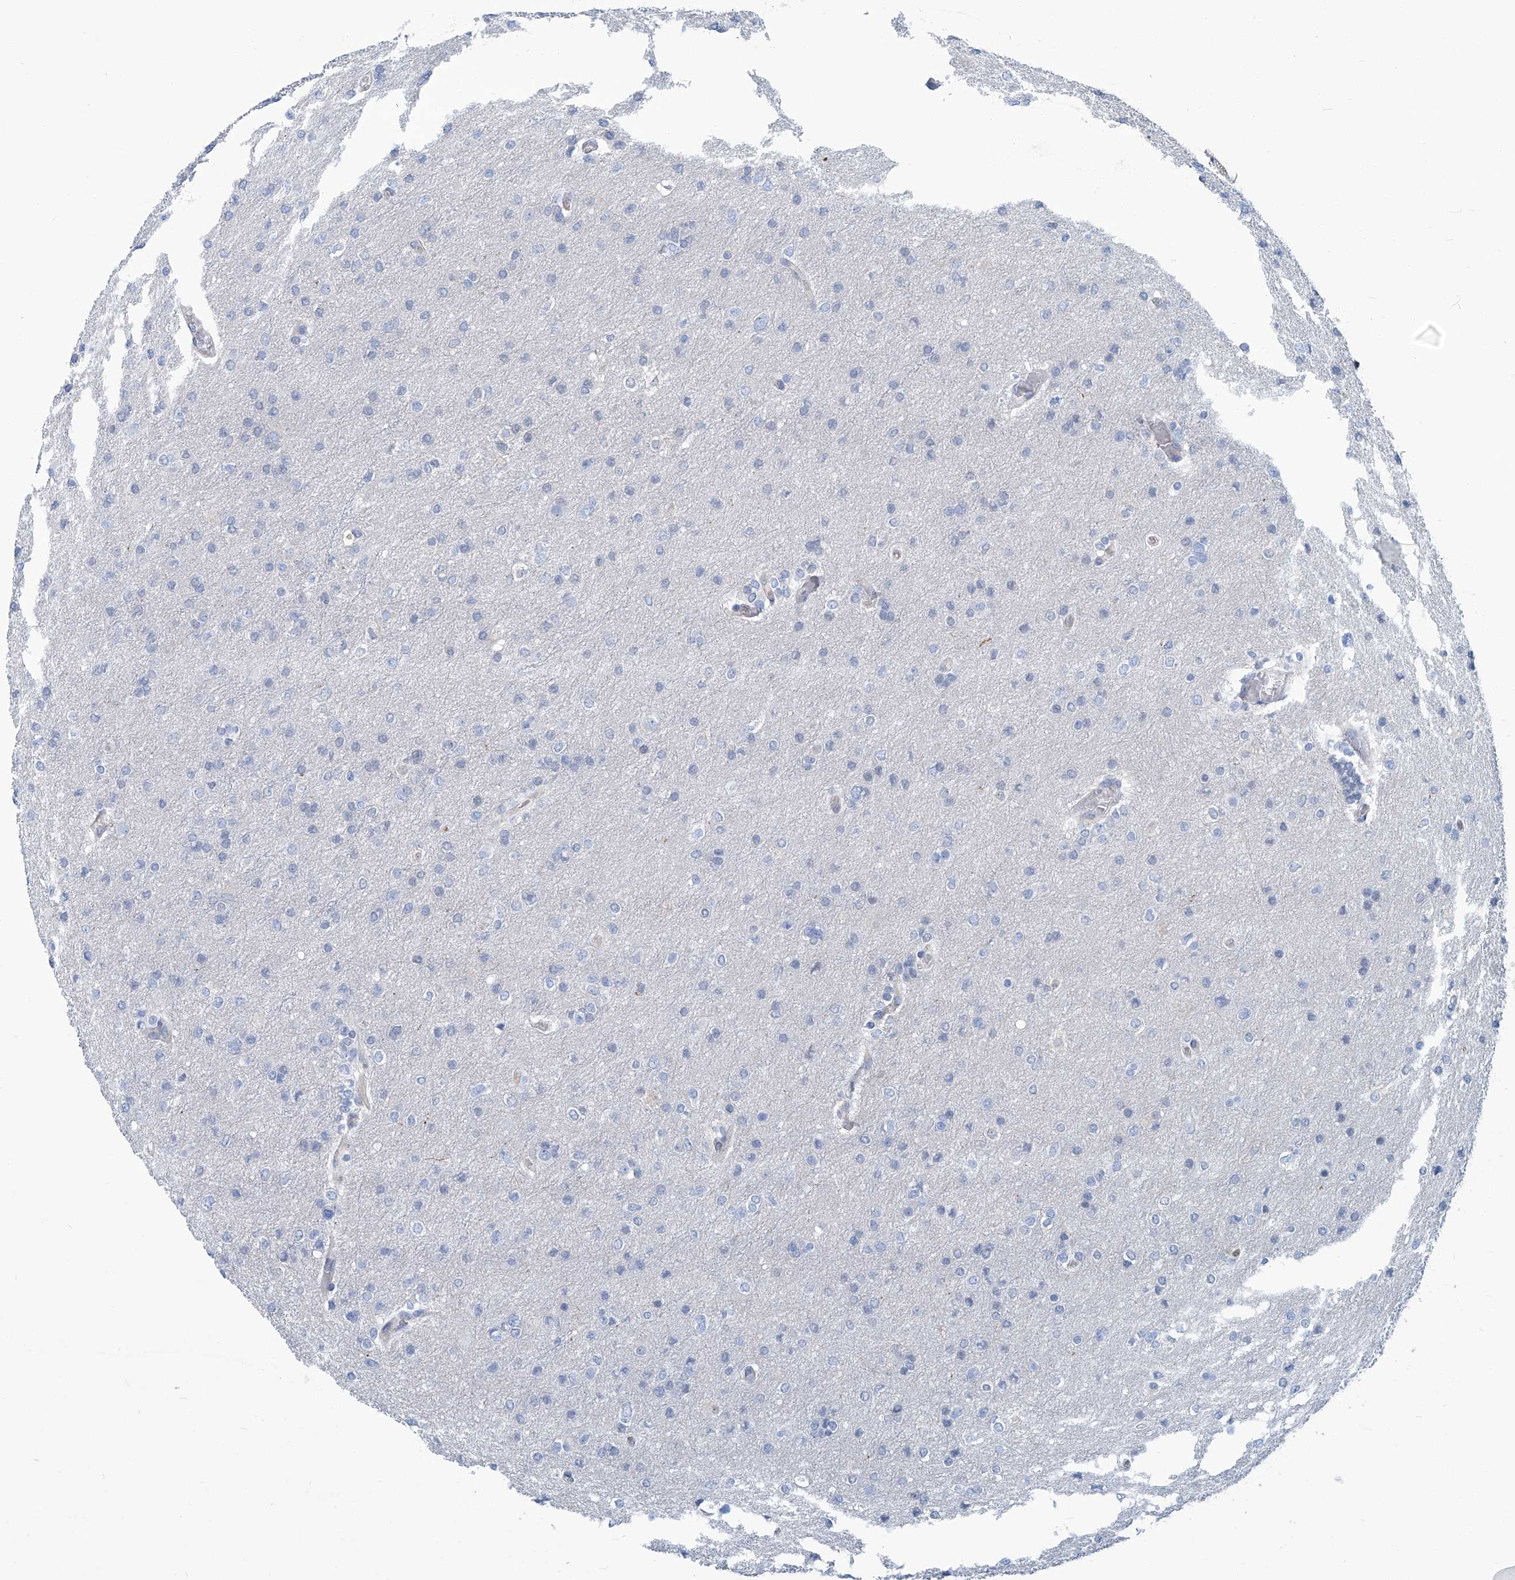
{"staining": {"intensity": "negative", "quantity": "none", "location": "none"}, "tissue": "glioma", "cell_type": "Tumor cells", "image_type": "cancer", "snomed": [{"axis": "morphology", "description": "Glioma, malignant, High grade"}, {"axis": "topography", "description": "Cerebral cortex"}], "caption": "An image of glioma stained for a protein demonstrates no brown staining in tumor cells.", "gene": "PFKL", "patient": {"sex": "female", "age": 36}}